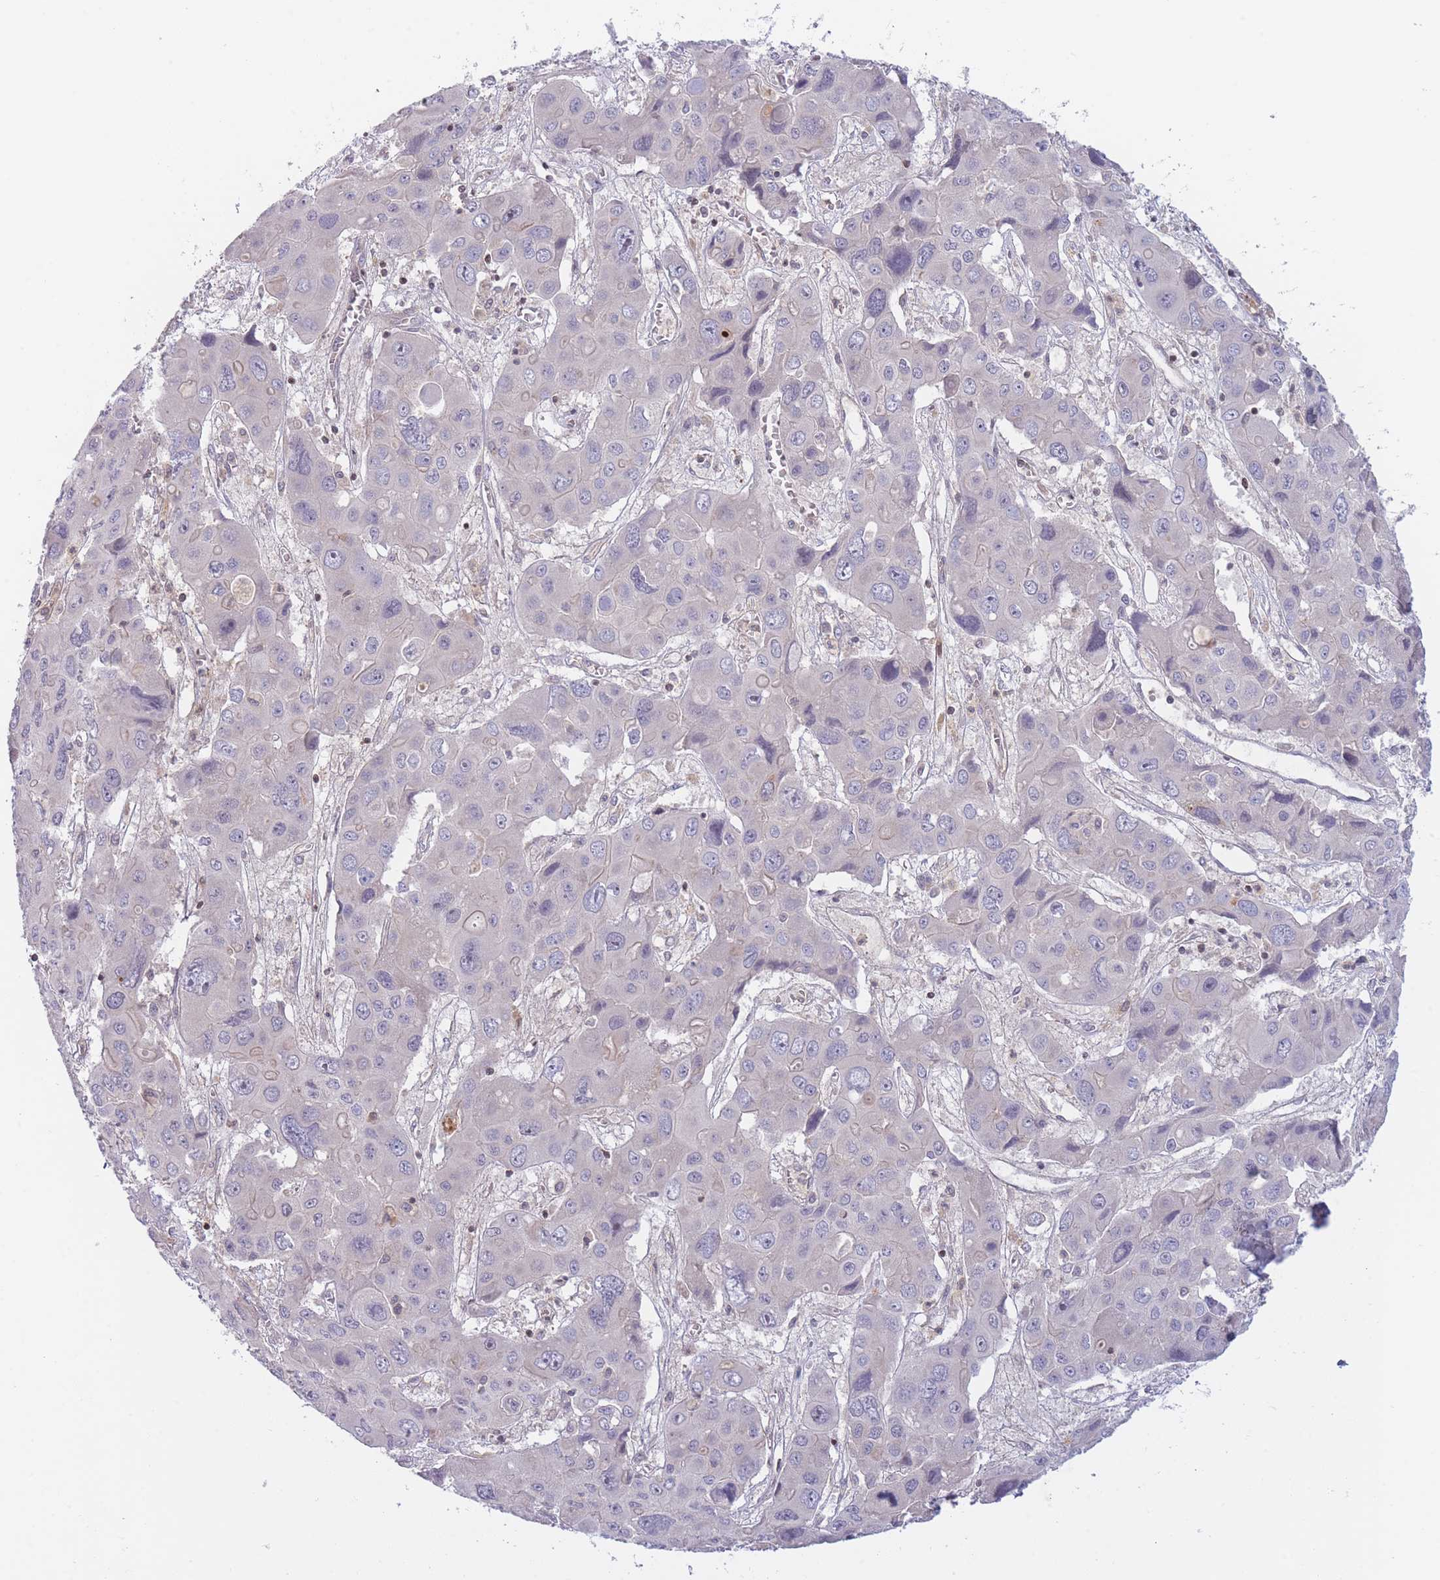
{"staining": {"intensity": "negative", "quantity": "none", "location": "none"}, "tissue": "liver cancer", "cell_type": "Tumor cells", "image_type": "cancer", "snomed": [{"axis": "morphology", "description": "Cholangiocarcinoma"}, {"axis": "topography", "description": "Liver"}], "caption": "Immunohistochemical staining of human liver cholangiocarcinoma reveals no significant staining in tumor cells.", "gene": "SLC35F5", "patient": {"sex": "male", "age": 67}}